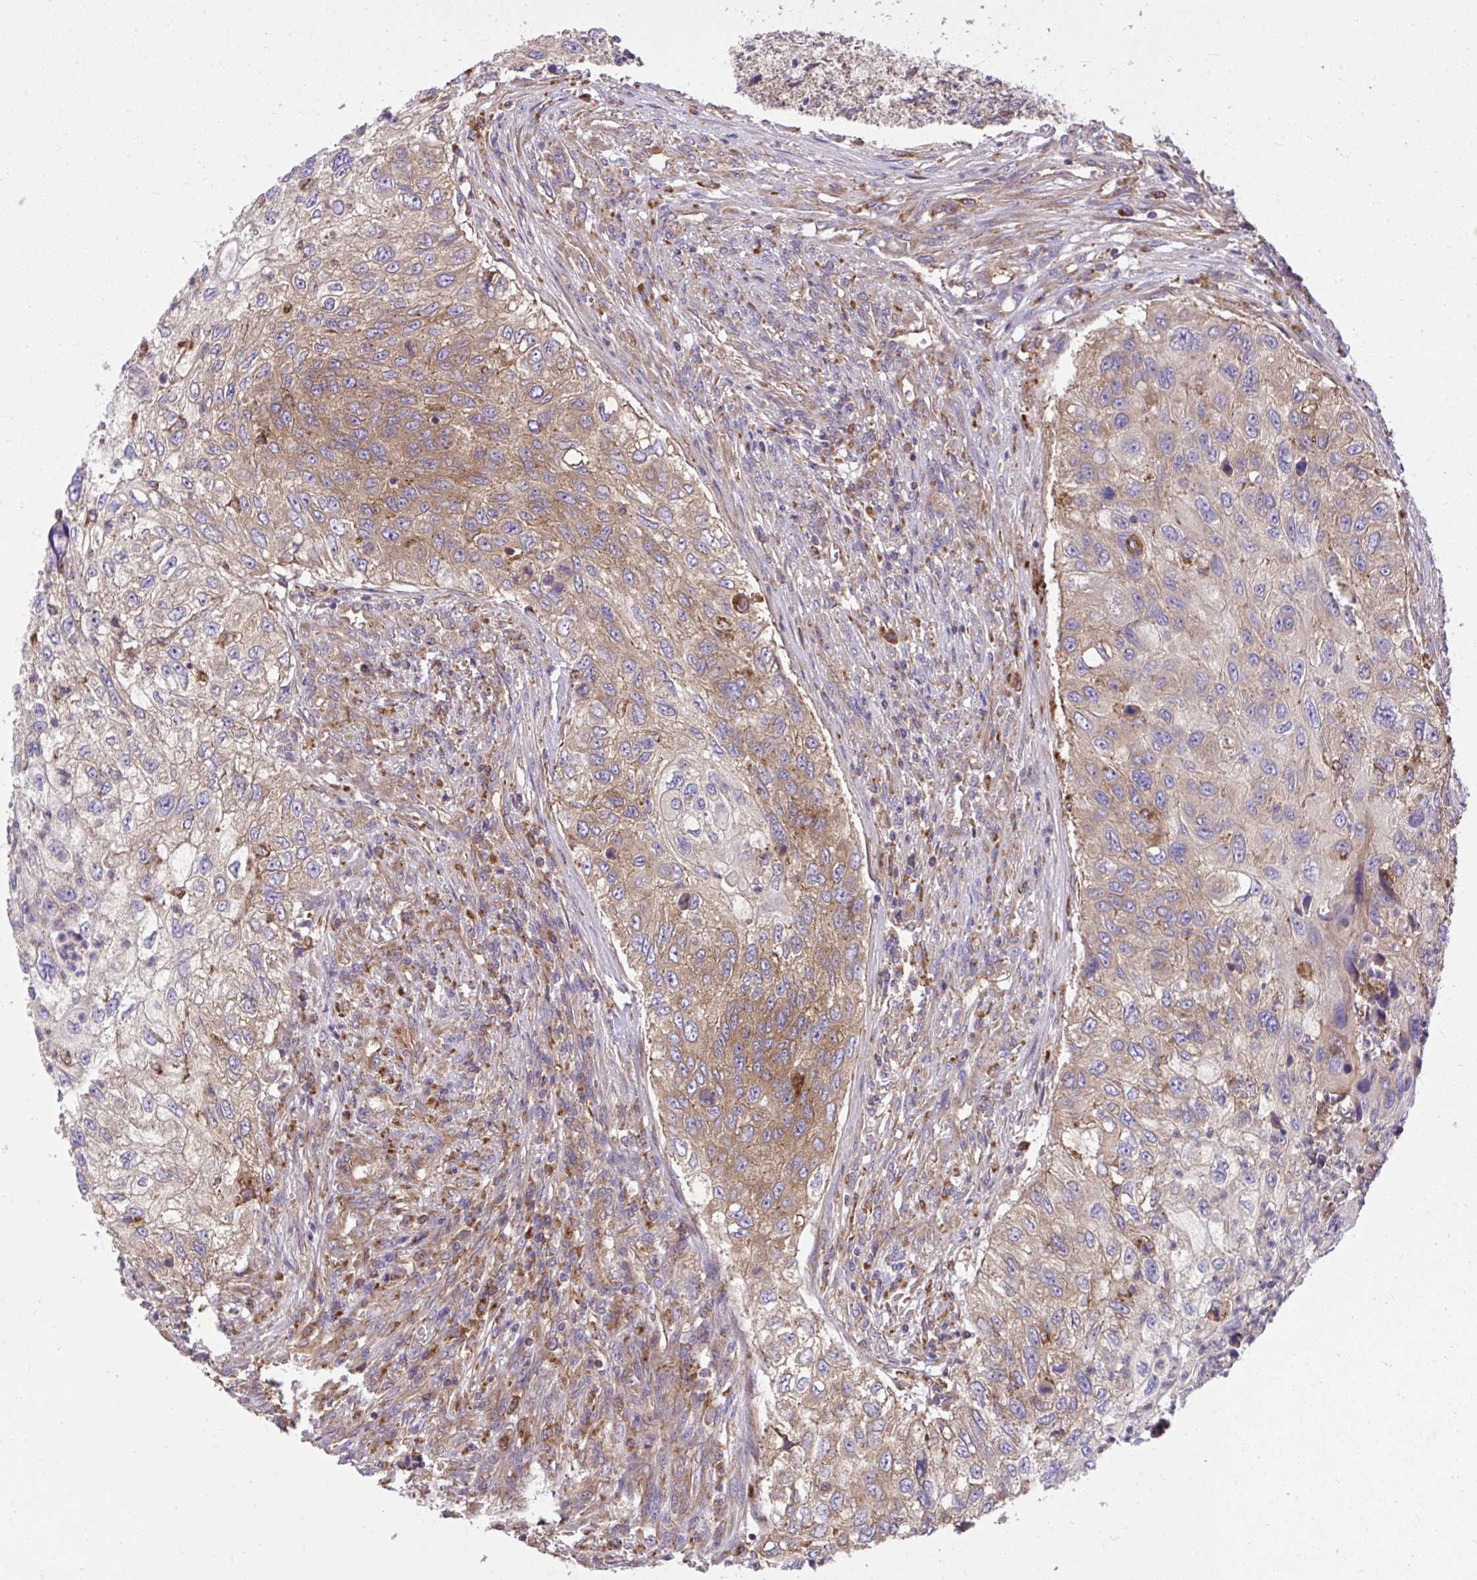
{"staining": {"intensity": "weak", "quantity": ">75%", "location": "cytoplasmic/membranous"}, "tissue": "urothelial cancer", "cell_type": "Tumor cells", "image_type": "cancer", "snomed": [{"axis": "morphology", "description": "Urothelial carcinoma, High grade"}, {"axis": "topography", "description": "Urinary bladder"}], "caption": "Urothelial cancer stained for a protein (brown) exhibits weak cytoplasmic/membranous positive positivity in approximately >75% of tumor cells.", "gene": "PAIP2", "patient": {"sex": "female", "age": 60}}